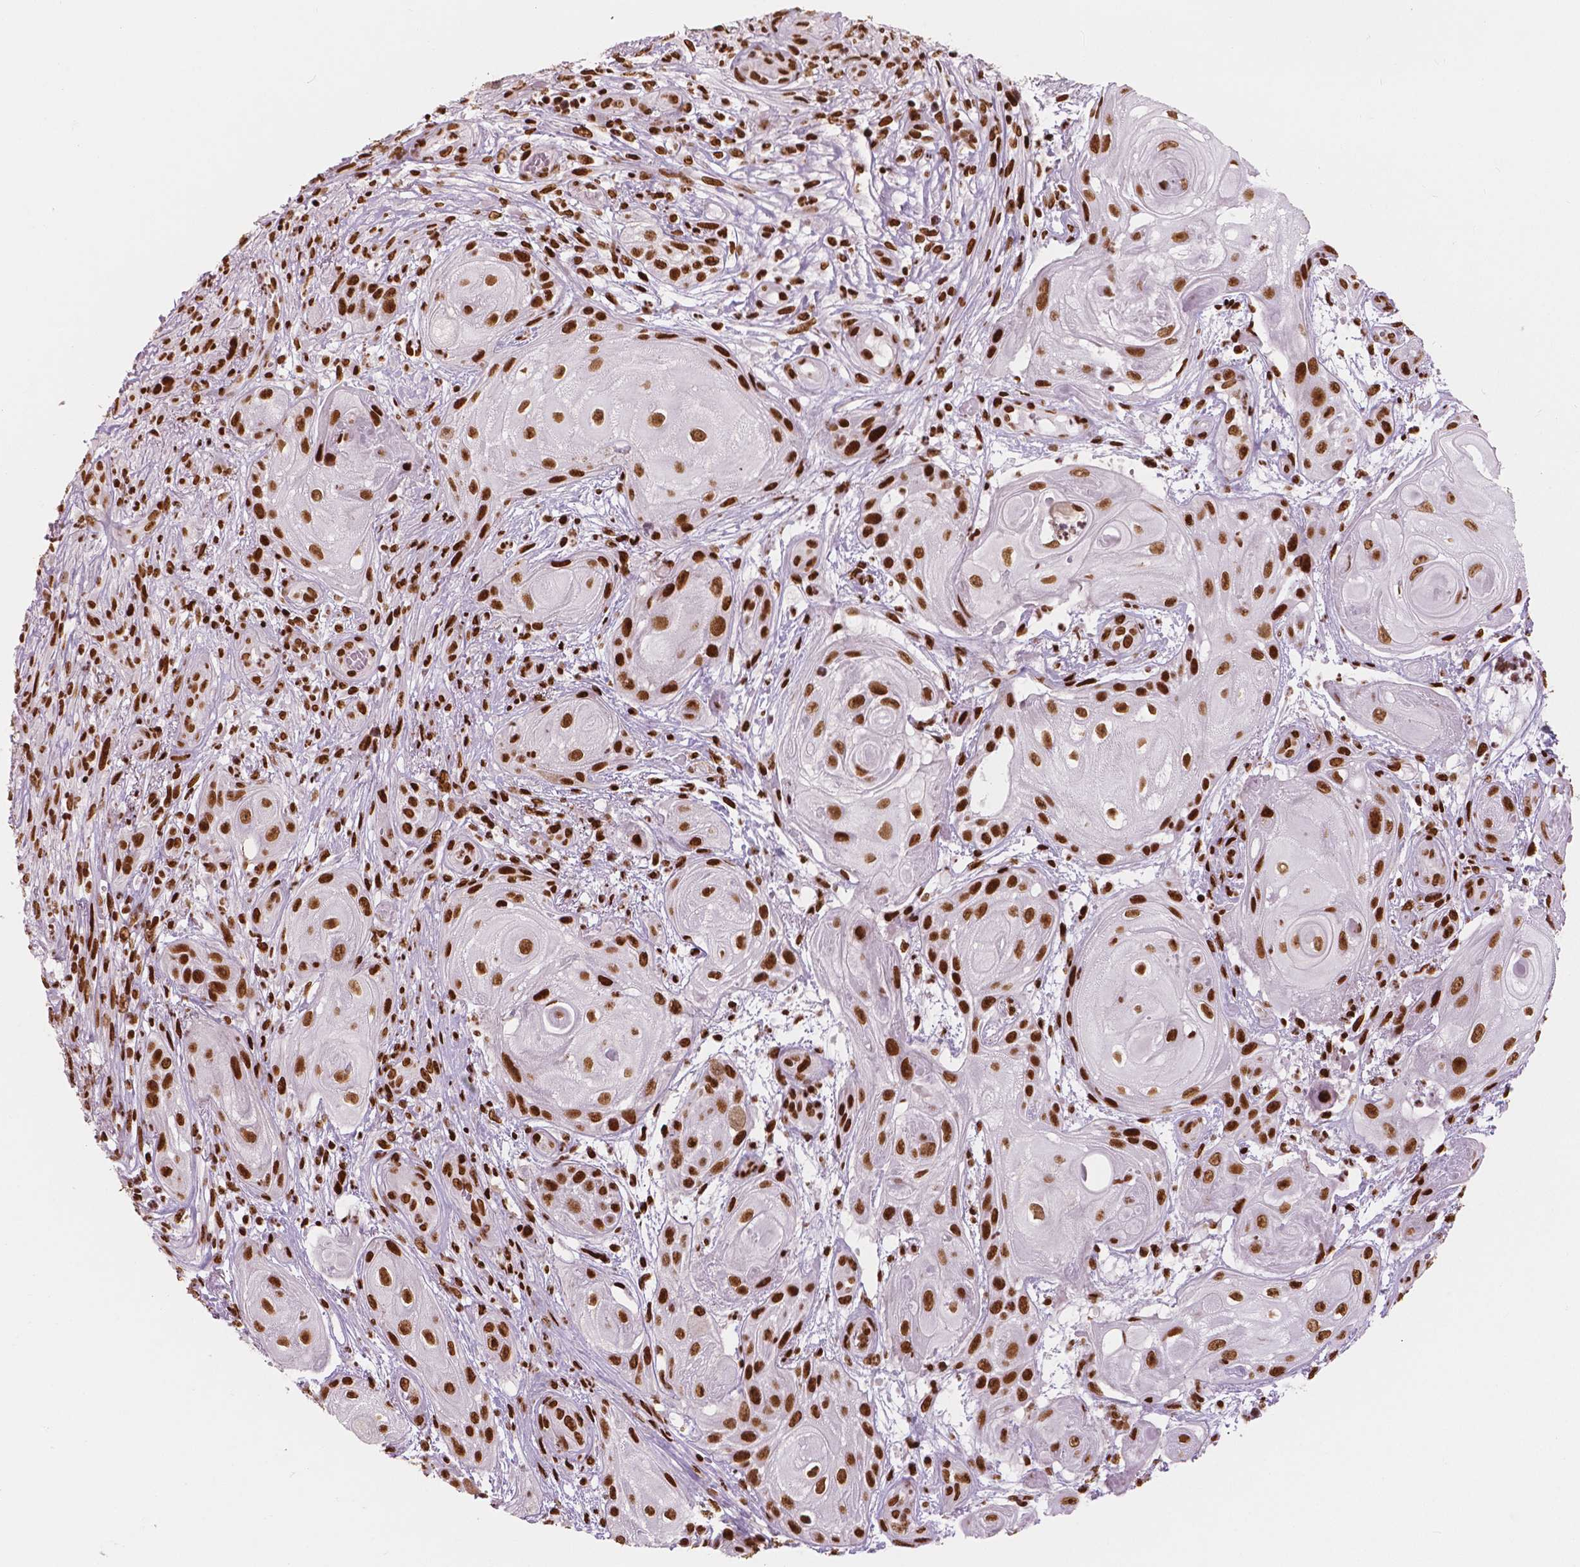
{"staining": {"intensity": "strong", "quantity": ">75%", "location": "nuclear"}, "tissue": "skin cancer", "cell_type": "Tumor cells", "image_type": "cancer", "snomed": [{"axis": "morphology", "description": "Squamous cell carcinoma, NOS"}, {"axis": "topography", "description": "Skin"}], "caption": "Immunohistochemistry photomicrograph of neoplastic tissue: skin squamous cell carcinoma stained using IHC displays high levels of strong protein expression localized specifically in the nuclear of tumor cells, appearing as a nuclear brown color.", "gene": "BRD4", "patient": {"sex": "male", "age": 62}}